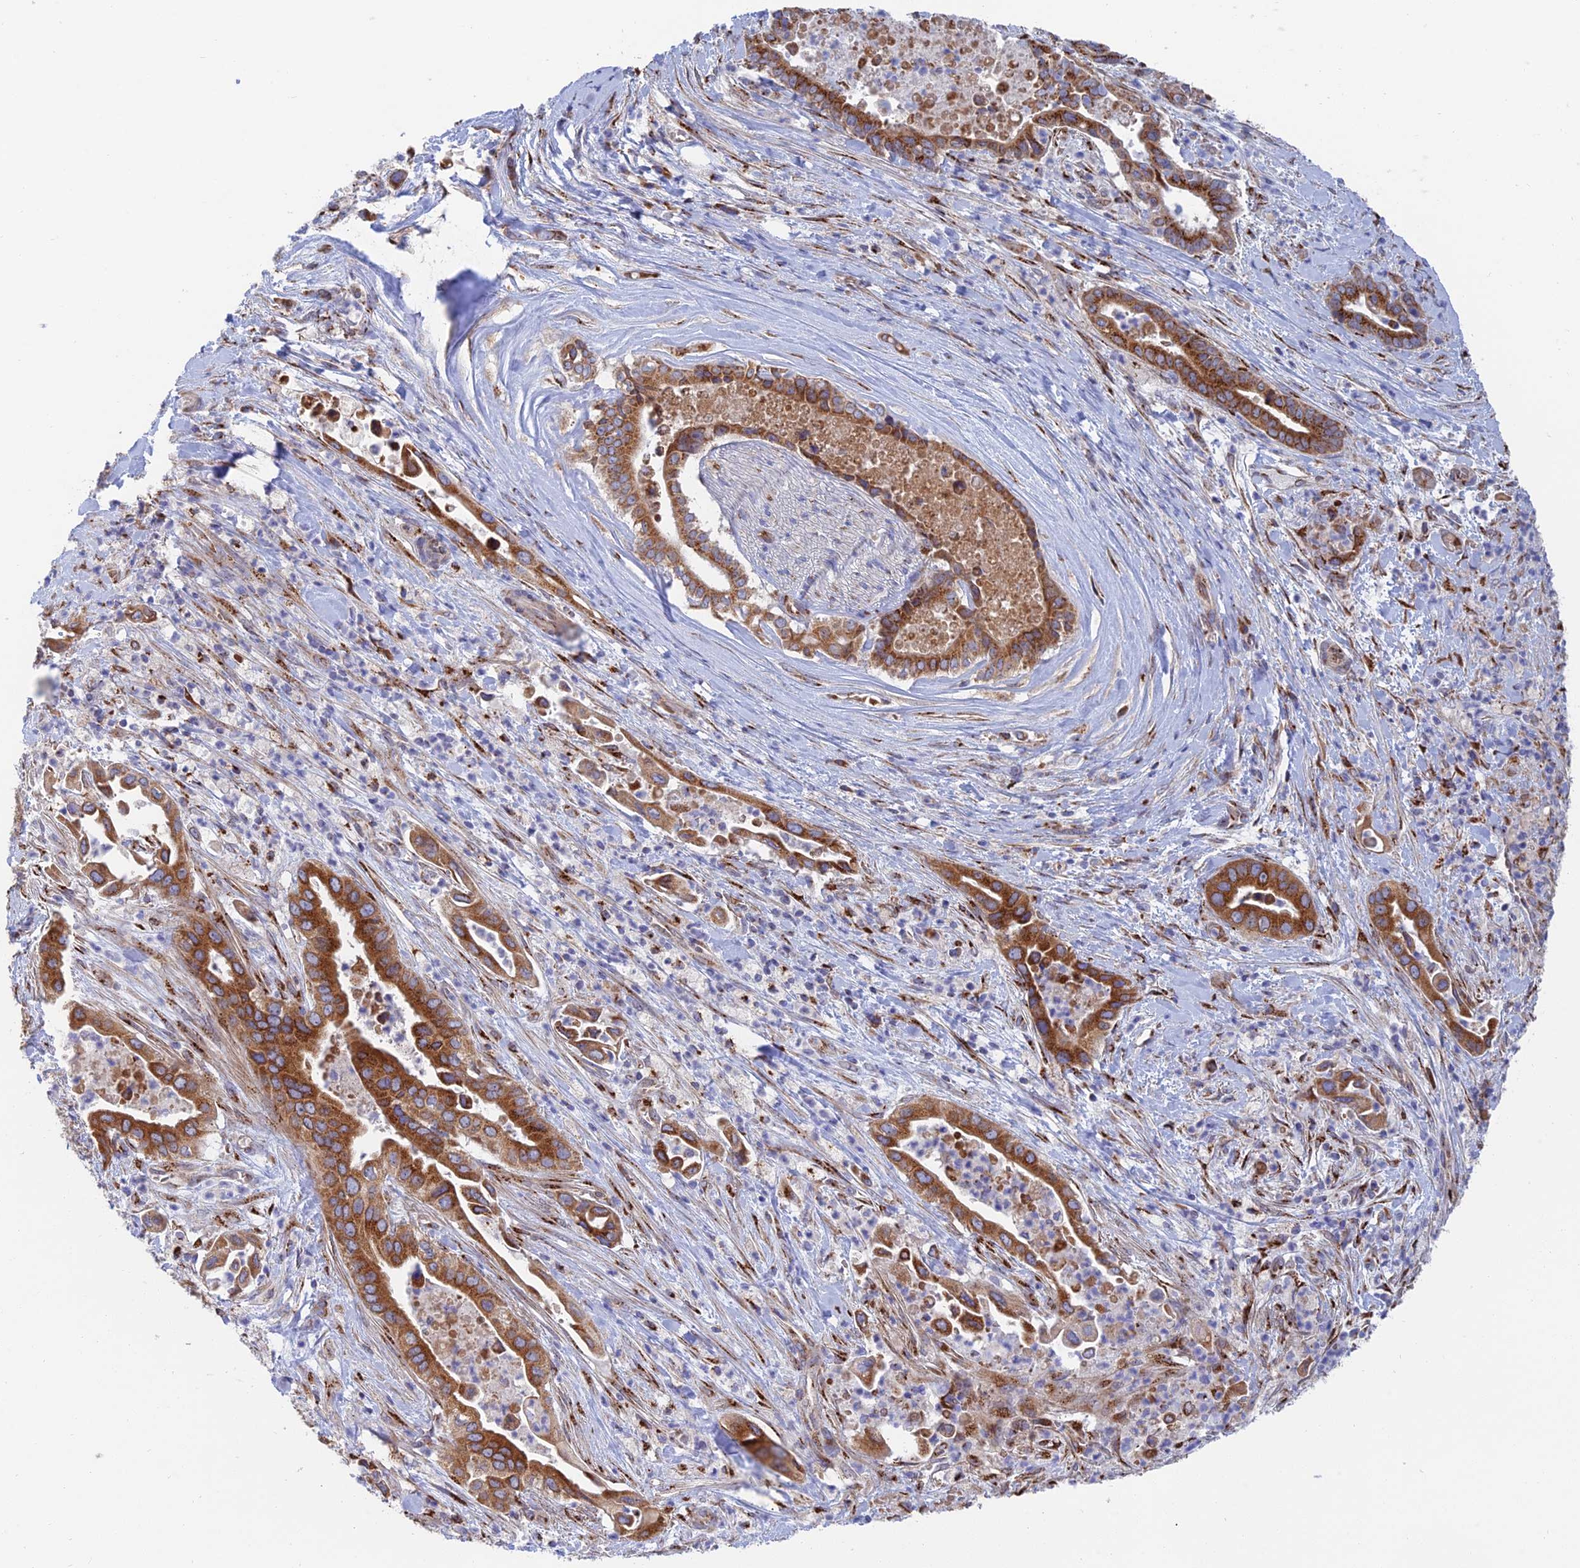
{"staining": {"intensity": "strong", "quantity": ">75%", "location": "cytoplasmic/membranous"}, "tissue": "pancreatic cancer", "cell_type": "Tumor cells", "image_type": "cancer", "snomed": [{"axis": "morphology", "description": "Adenocarcinoma, NOS"}, {"axis": "topography", "description": "Pancreas"}], "caption": "There is high levels of strong cytoplasmic/membranous expression in tumor cells of adenocarcinoma (pancreatic), as demonstrated by immunohistochemical staining (brown color).", "gene": "HS2ST1", "patient": {"sex": "female", "age": 77}}